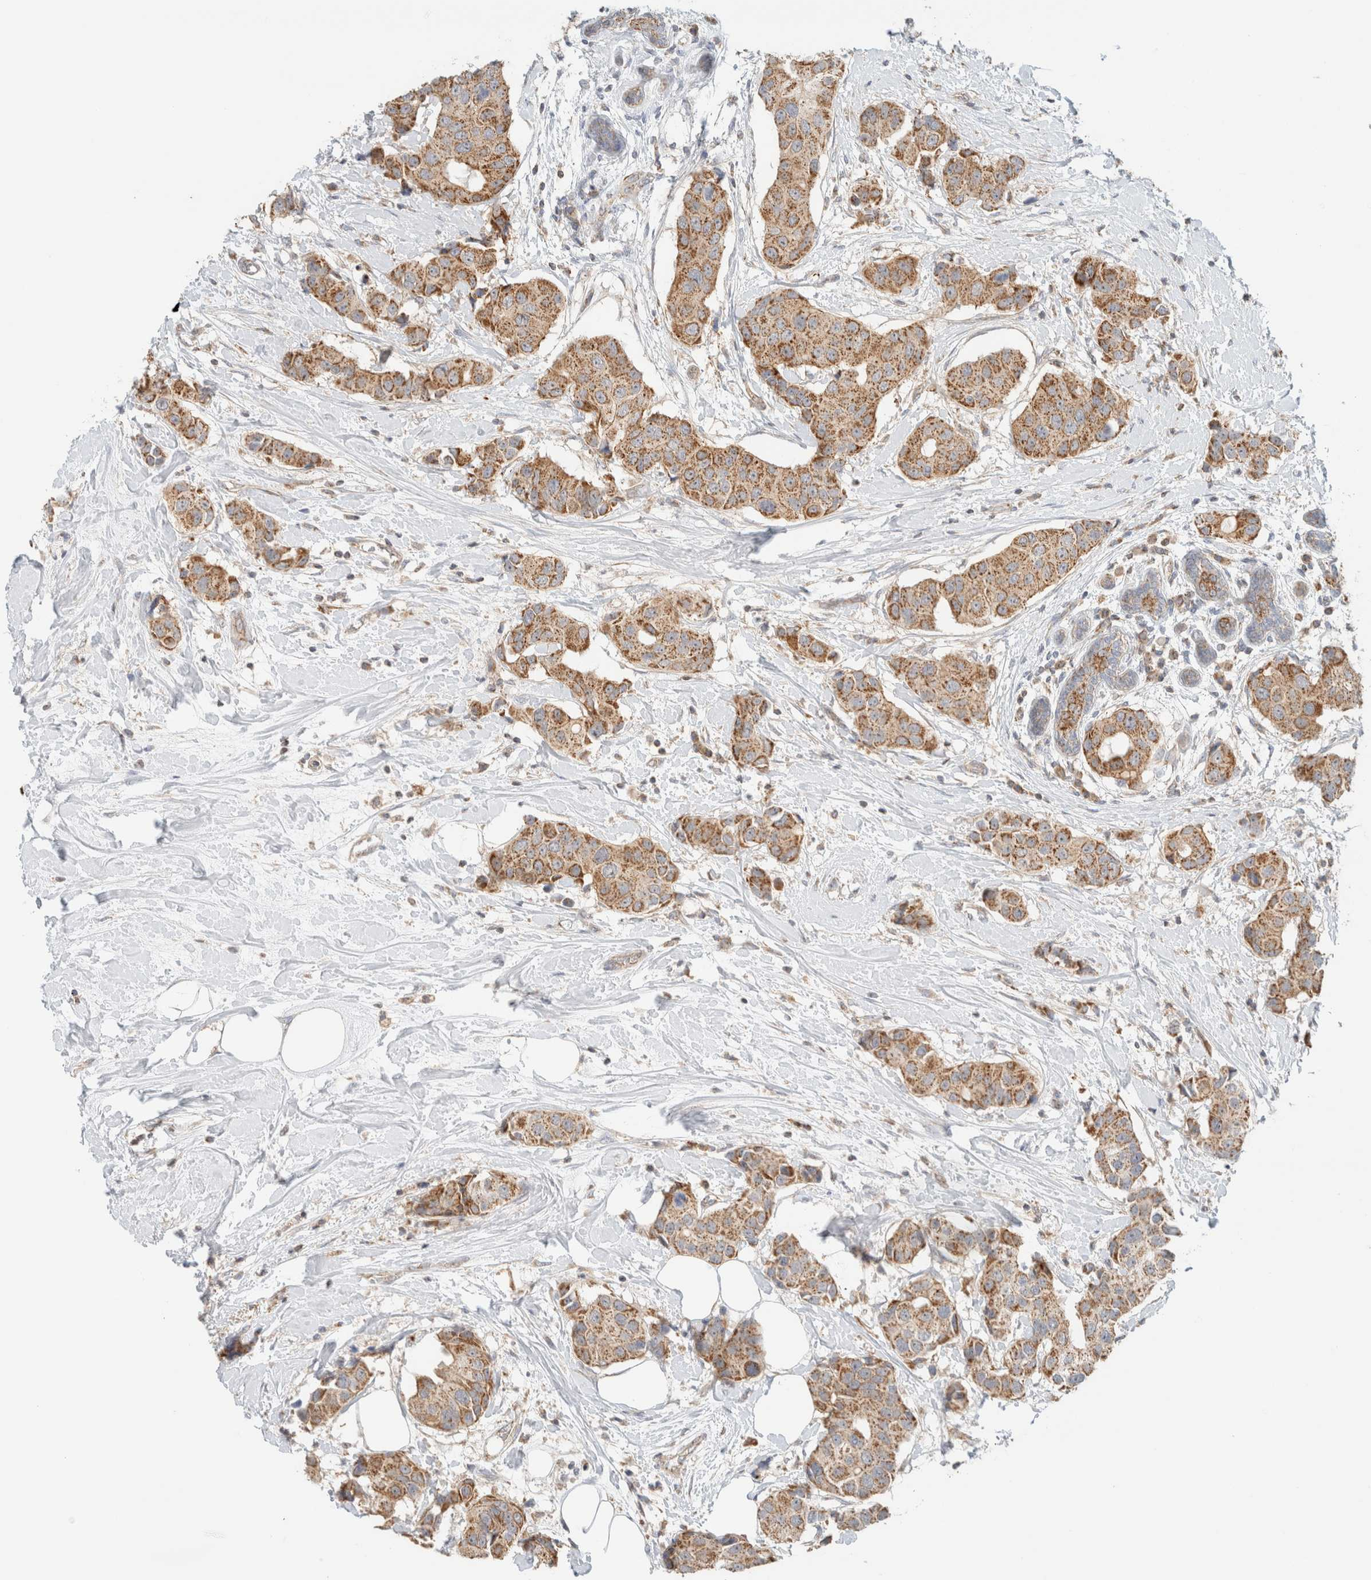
{"staining": {"intensity": "strong", "quantity": ">75%", "location": "cytoplasmic/membranous"}, "tissue": "breast cancer", "cell_type": "Tumor cells", "image_type": "cancer", "snomed": [{"axis": "morphology", "description": "Normal tissue, NOS"}, {"axis": "morphology", "description": "Duct carcinoma"}, {"axis": "topography", "description": "Breast"}], "caption": "Tumor cells show high levels of strong cytoplasmic/membranous staining in about >75% of cells in breast cancer (invasive ductal carcinoma).", "gene": "MRM3", "patient": {"sex": "female", "age": 39}}